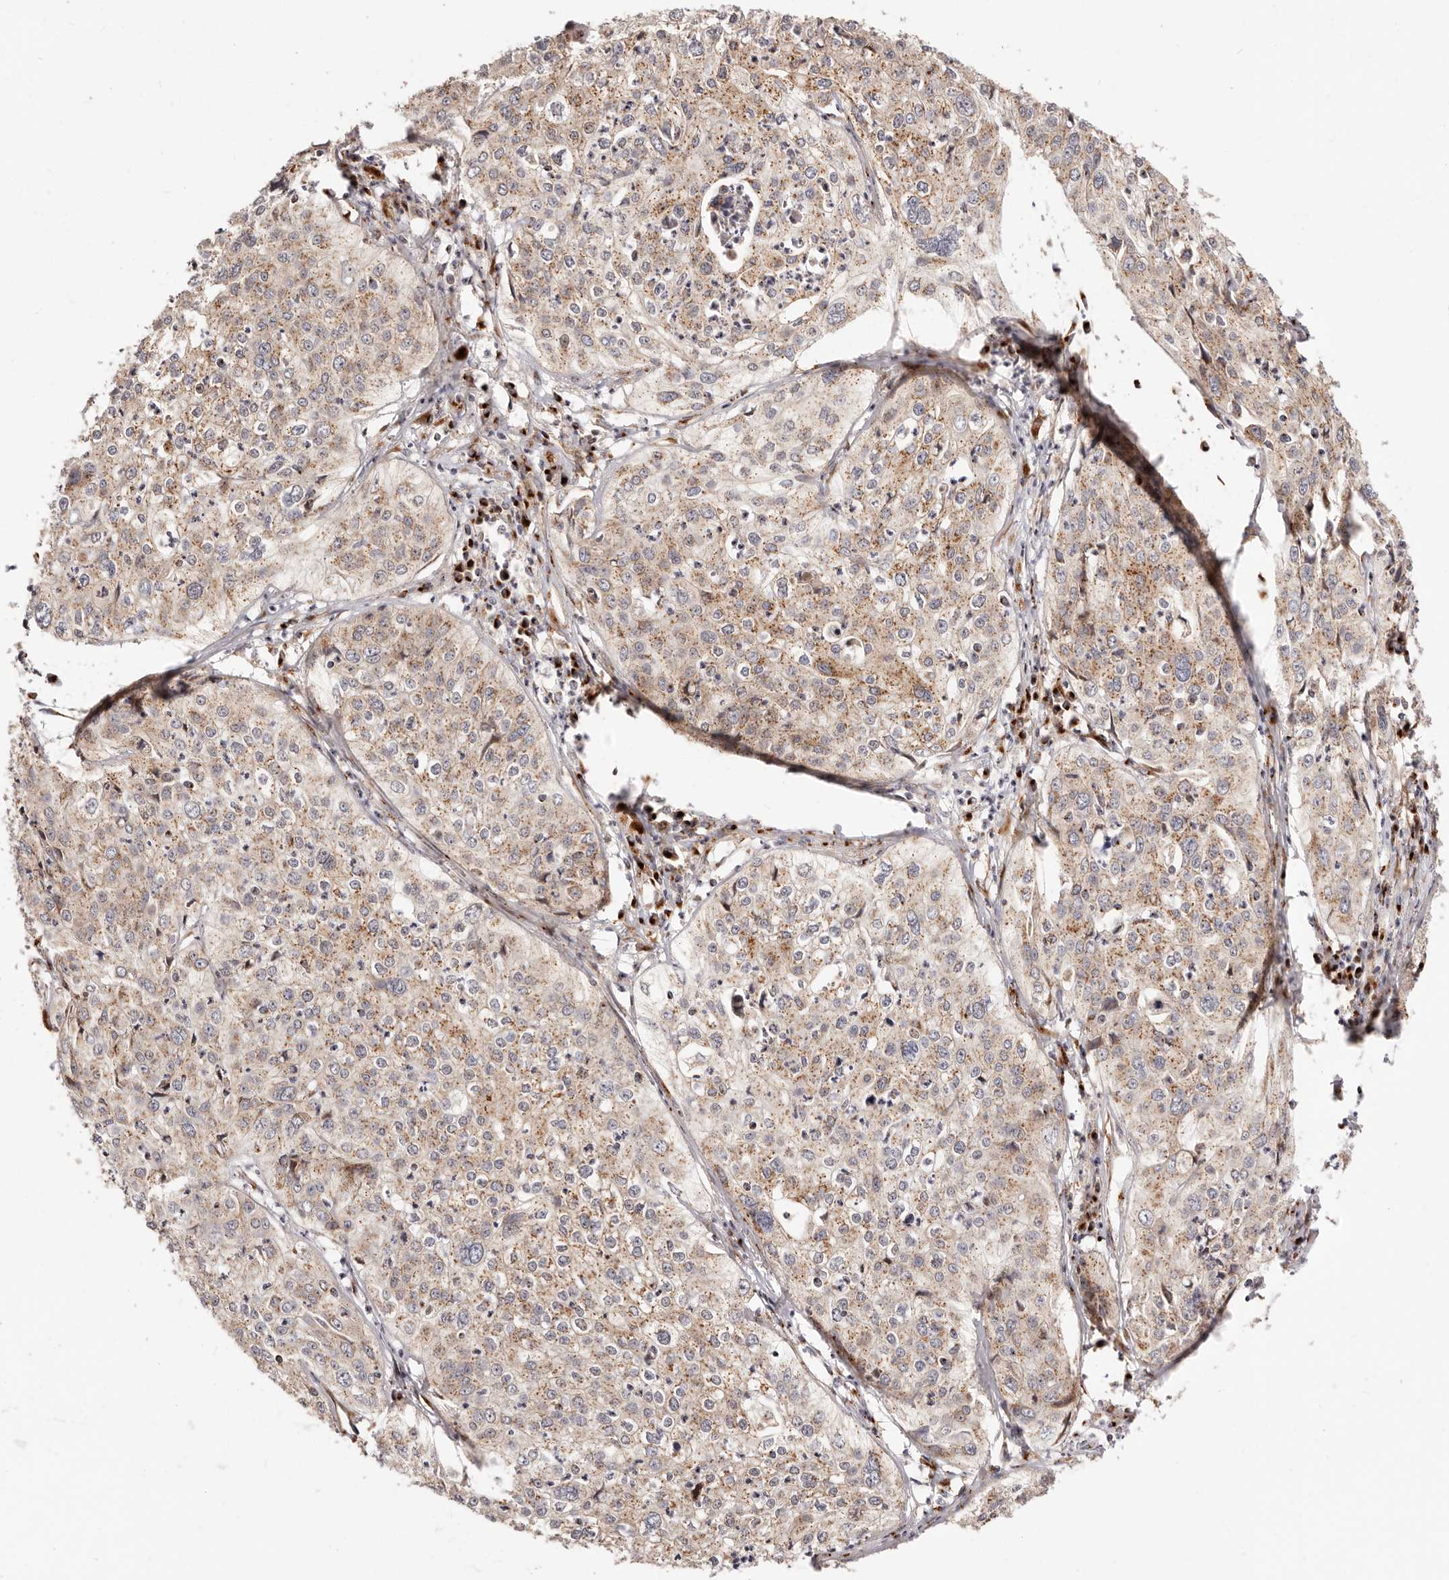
{"staining": {"intensity": "moderate", "quantity": "25%-75%", "location": "cytoplasmic/membranous"}, "tissue": "cervical cancer", "cell_type": "Tumor cells", "image_type": "cancer", "snomed": [{"axis": "morphology", "description": "Squamous cell carcinoma, NOS"}, {"axis": "topography", "description": "Cervix"}], "caption": "High-magnification brightfield microscopy of cervical cancer stained with DAB (3,3'-diaminobenzidine) (brown) and counterstained with hematoxylin (blue). tumor cells exhibit moderate cytoplasmic/membranous positivity is seen in approximately25%-75% of cells.", "gene": "MAPK6", "patient": {"sex": "female", "age": 31}}